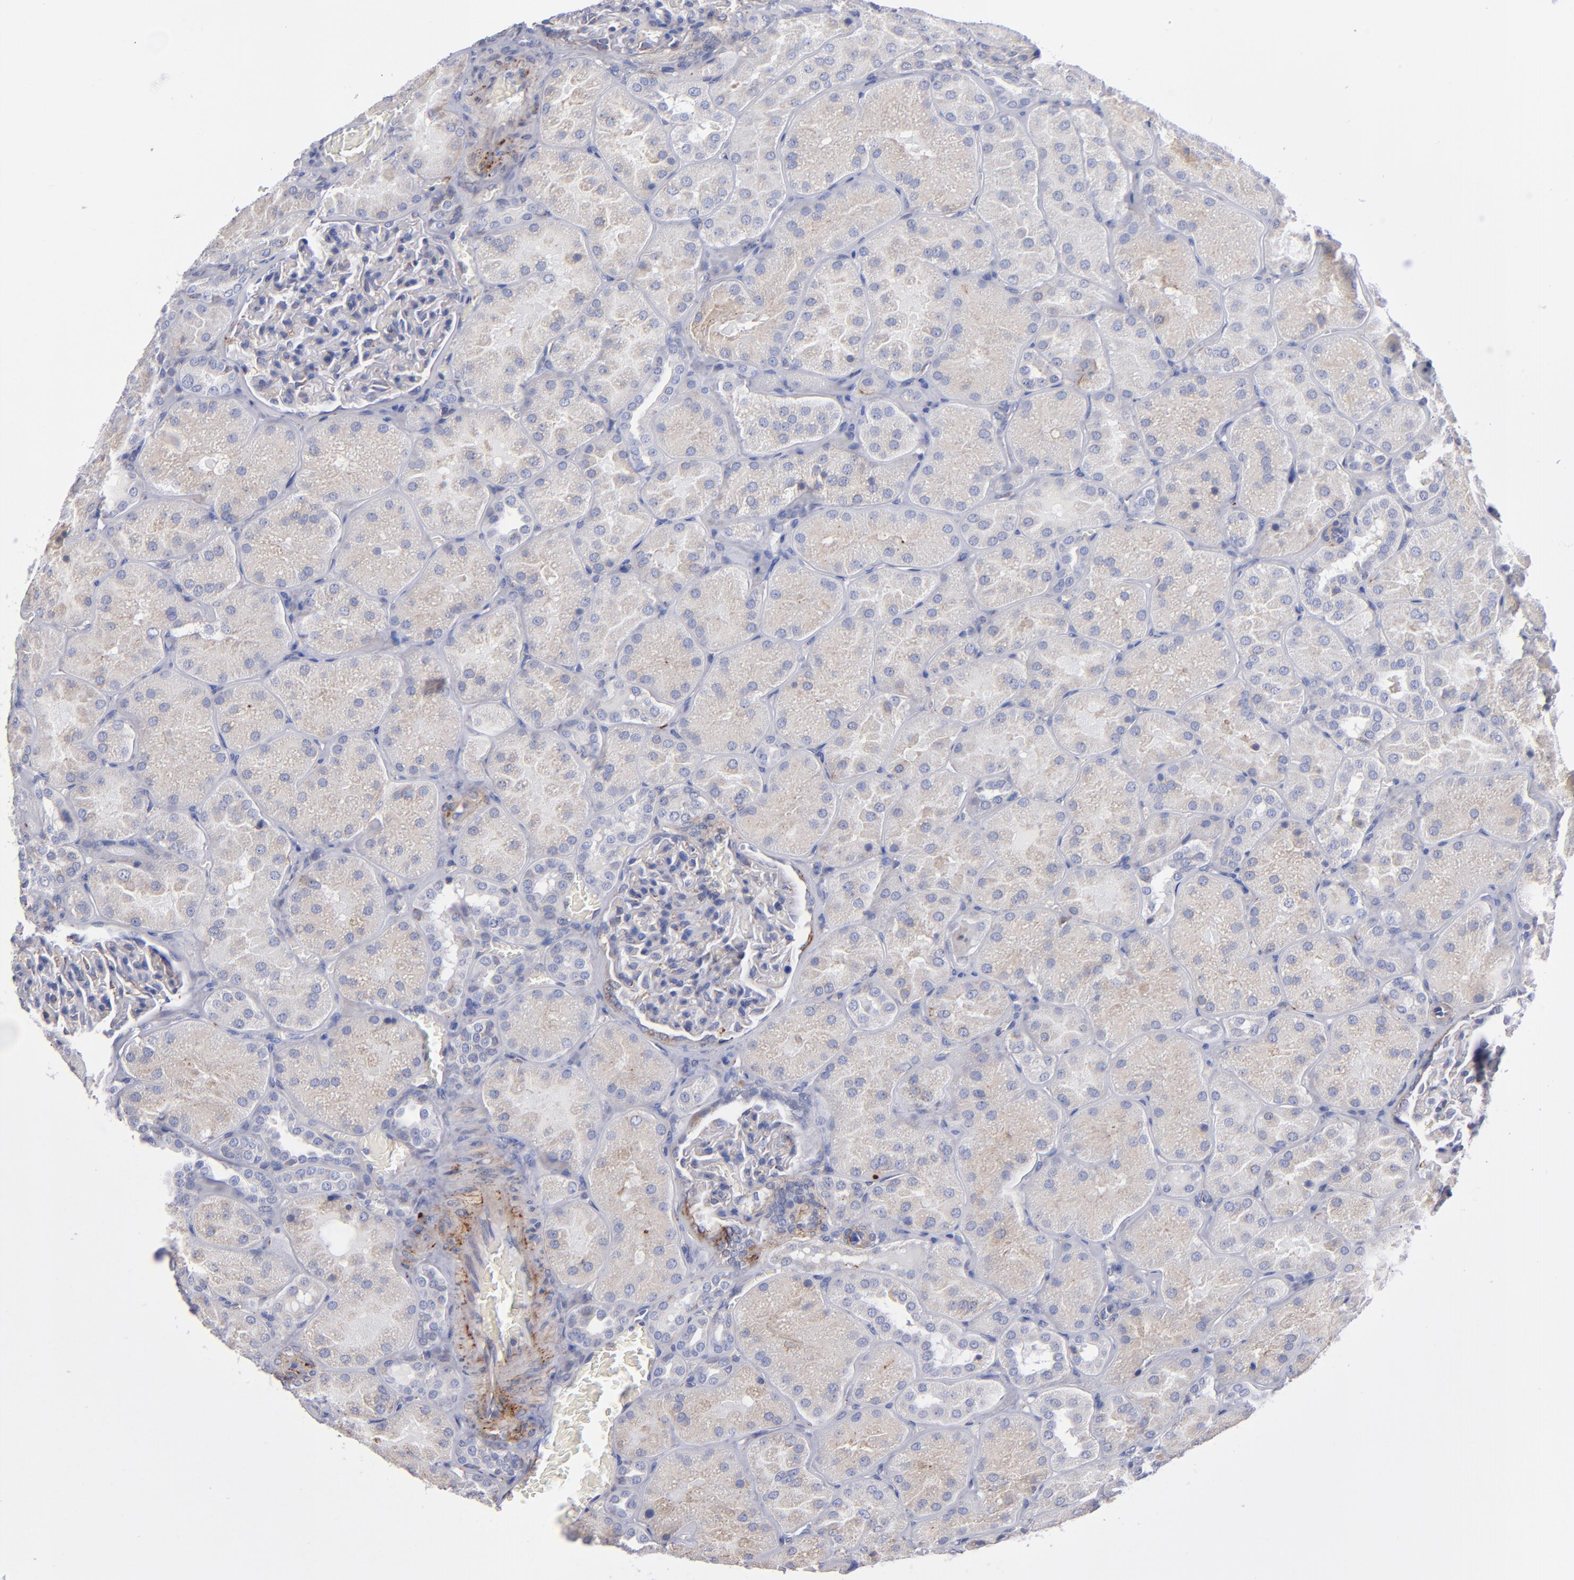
{"staining": {"intensity": "negative", "quantity": "none", "location": "none"}, "tissue": "kidney", "cell_type": "Cells in glomeruli", "image_type": "normal", "snomed": [{"axis": "morphology", "description": "Normal tissue, NOS"}, {"axis": "topography", "description": "Kidney"}], "caption": "IHC histopathology image of normal kidney: human kidney stained with DAB (3,3'-diaminobenzidine) reveals no significant protein positivity in cells in glomeruli. The staining is performed using DAB brown chromogen with nuclei counter-stained in using hematoxylin.", "gene": "MFGE8", "patient": {"sex": "male", "age": 28}}